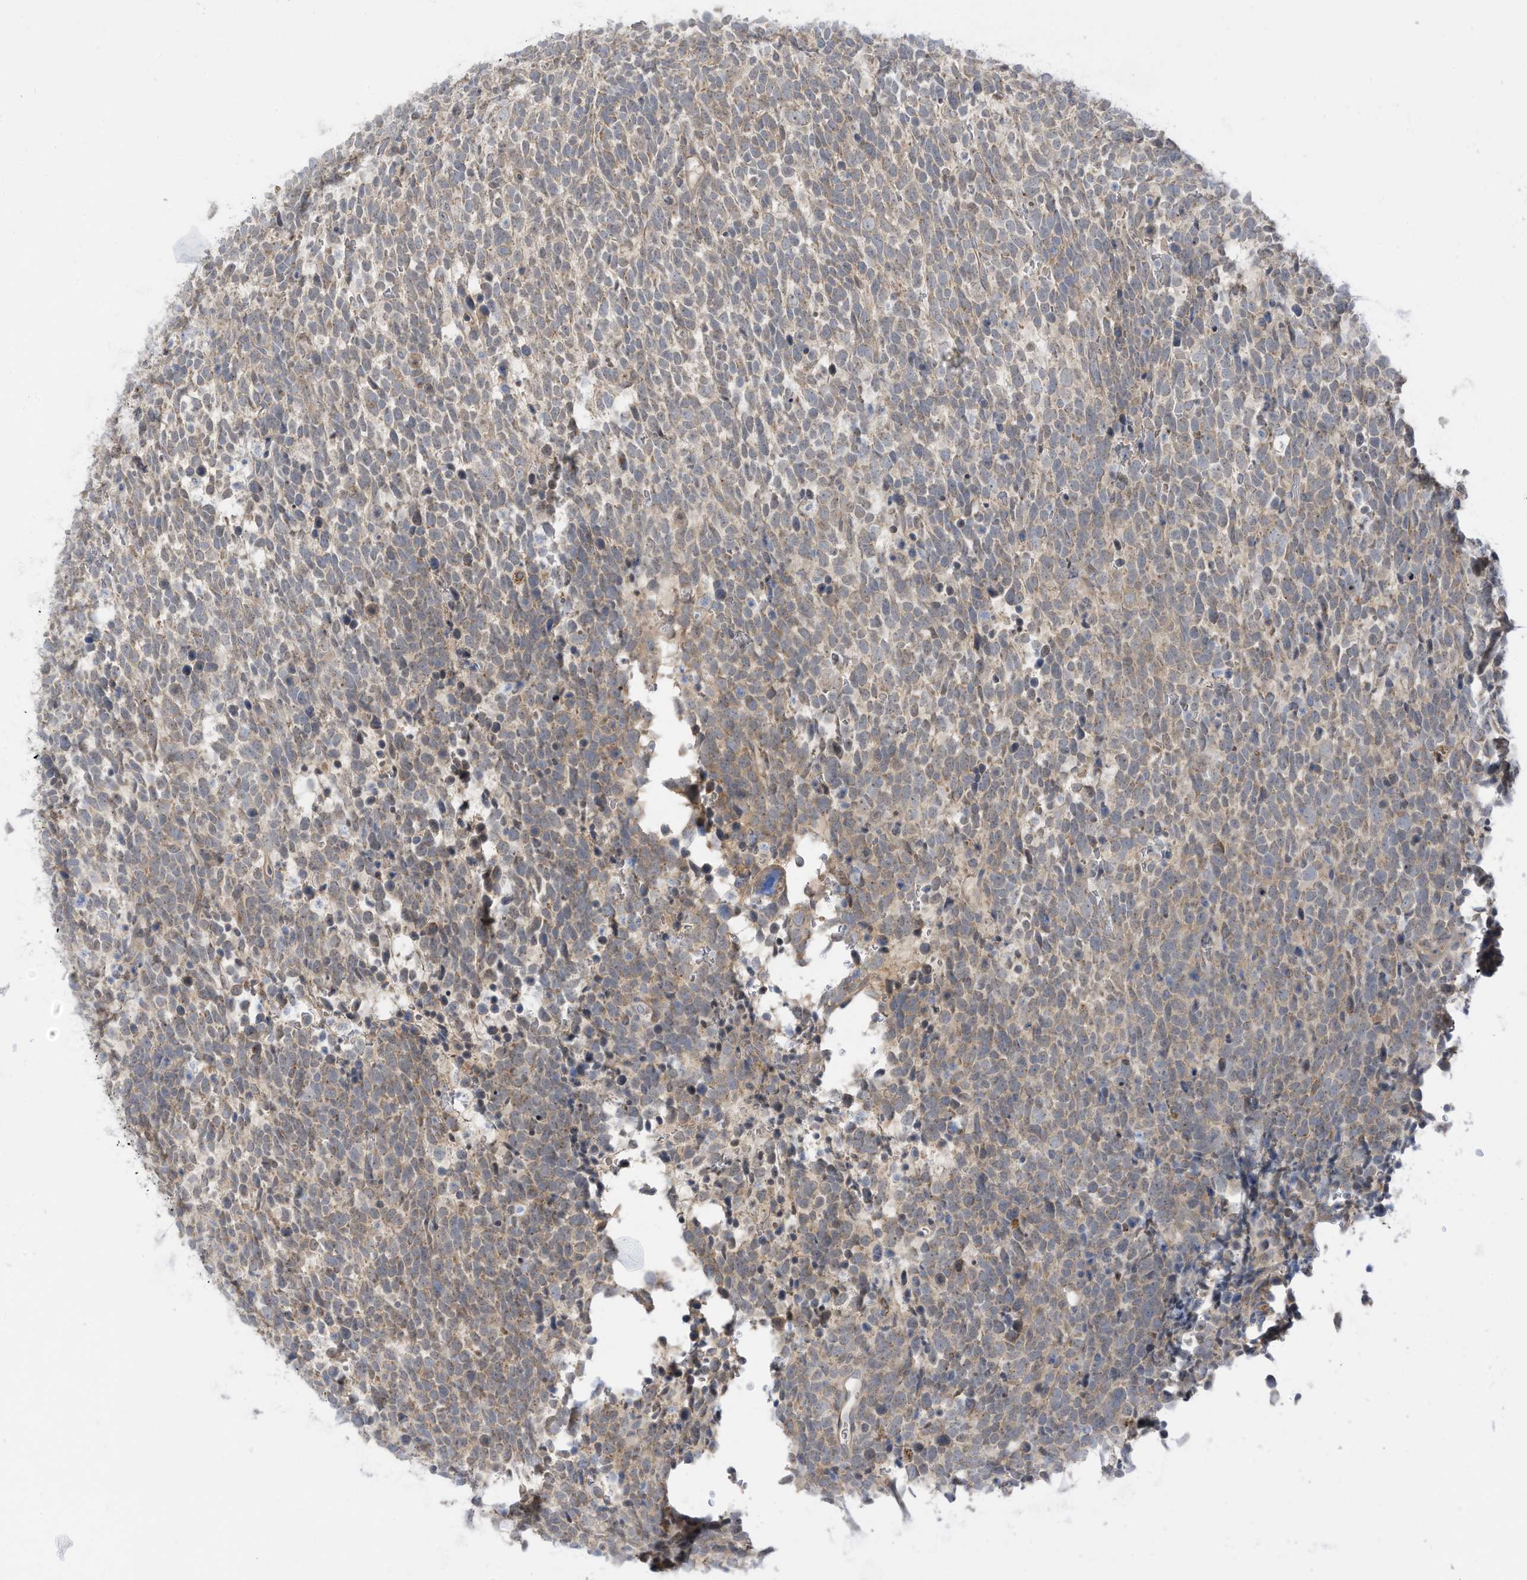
{"staining": {"intensity": "weak", "quantity": "<25%", "location": "cytoplasmic/membranous"}, "tissue": "urothelial cancer", "cell_type": "Tumor cells", "image_type": "cancer", "snomed": [{"axis": "morphology", "description": "Urothelial carcinoma, High grade"}, {"axis": "topography", "description": "Urinary bladder"}], "caption": "The histopathology image exhibits no significant positivity in tumor cells of urothelial carcinoma (high-grade).", "gene": "LRRN2", "patient": {"sex": "female", "age": 82}}